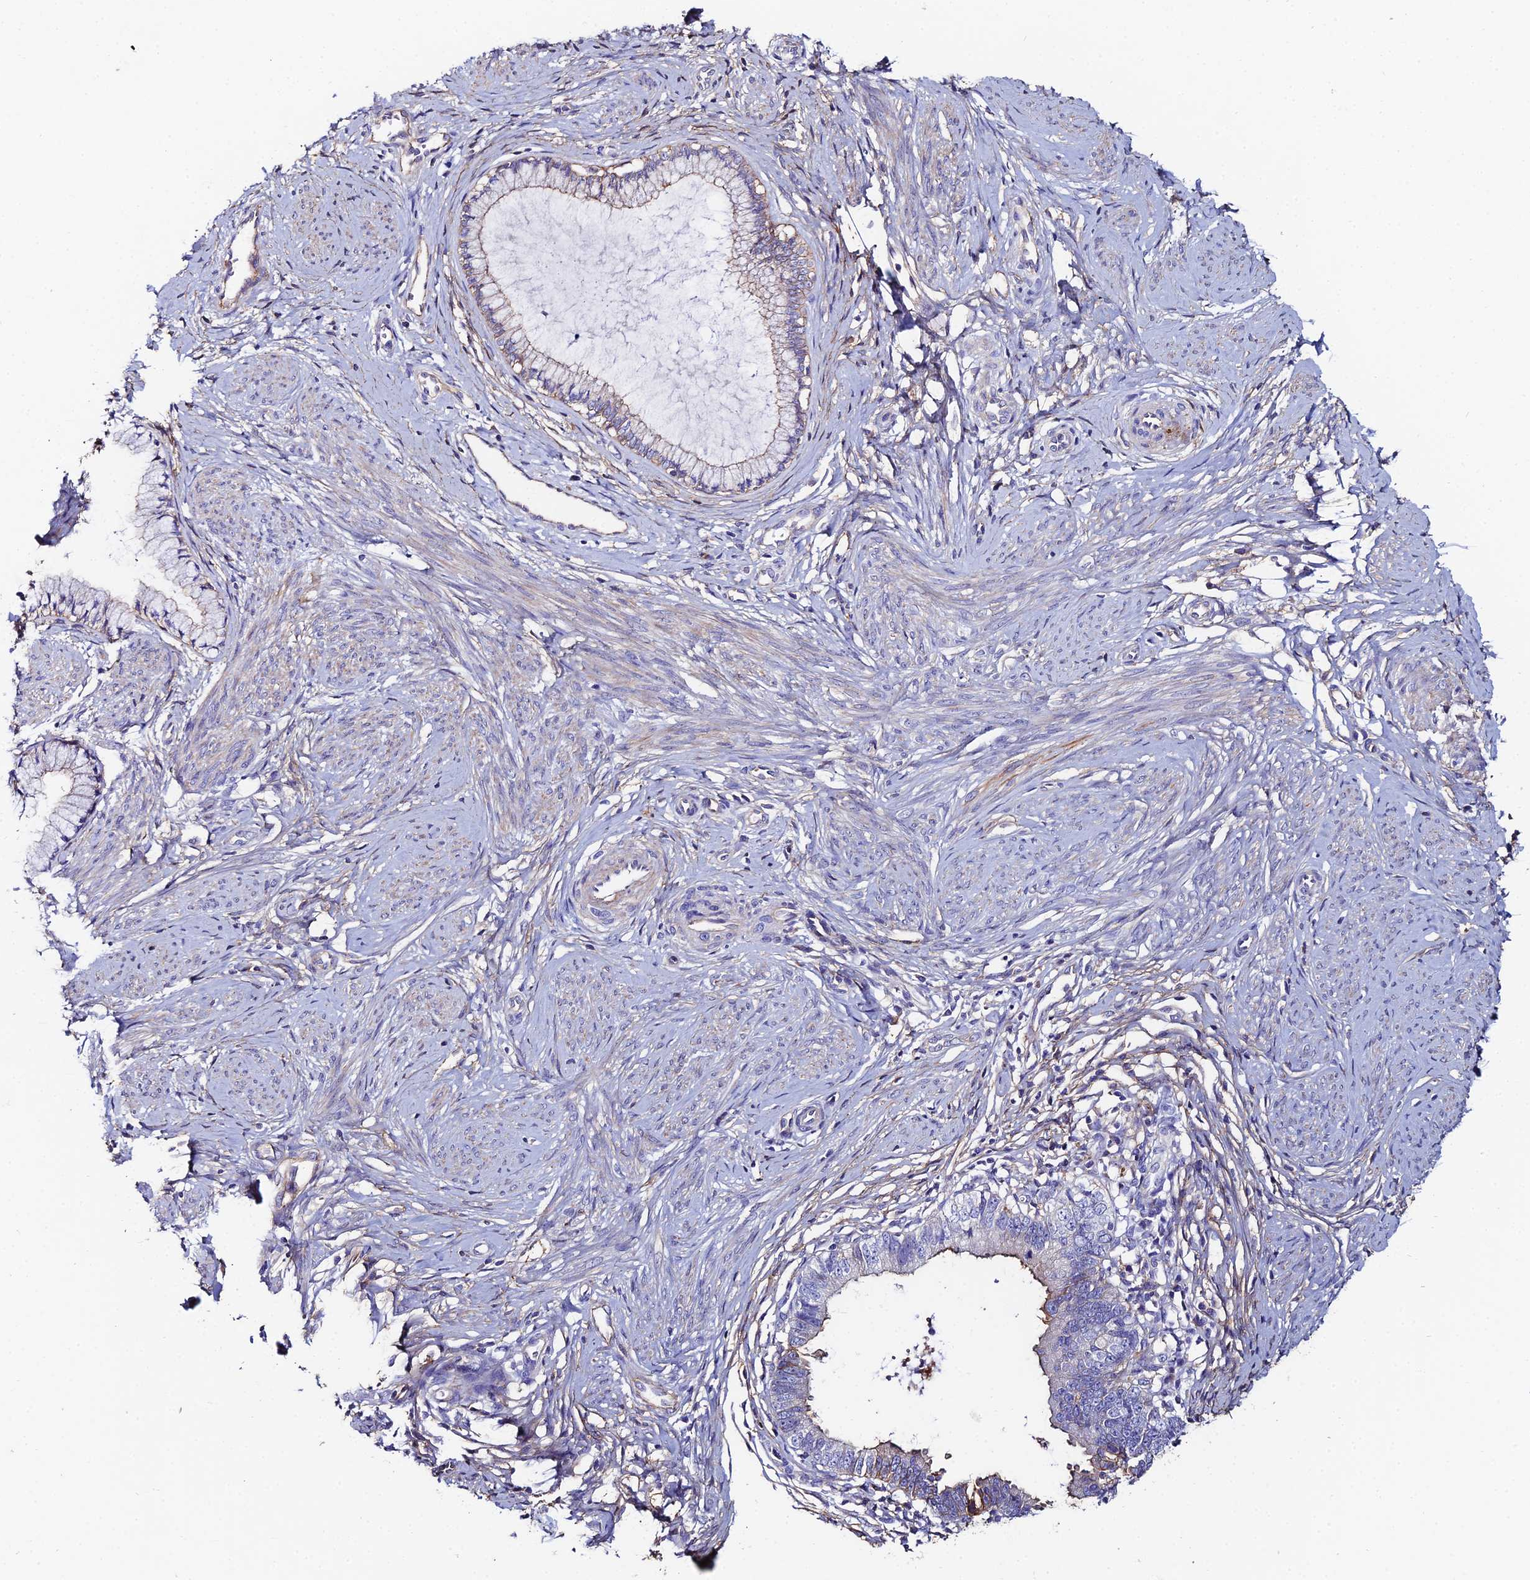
{"staining": {"intensity": "weak", "quantity": "<25%", "location": "cytoplasmic/membranous"}, "tissue": "cervical cancer", "cell_type": "Tumor cells", "image_type": "cancer", "snomed": [{"axis": "morphology", "description": "Adenocarcinoma, NOS"}, {"axis": "topography", "description": "Cervix"}], "caption": "Cervical cancer was stained to show a protein in brown. There is no significant expression in tumor cells.", "gene": "C6", "patient": {"sex": "female", "age": 36}}